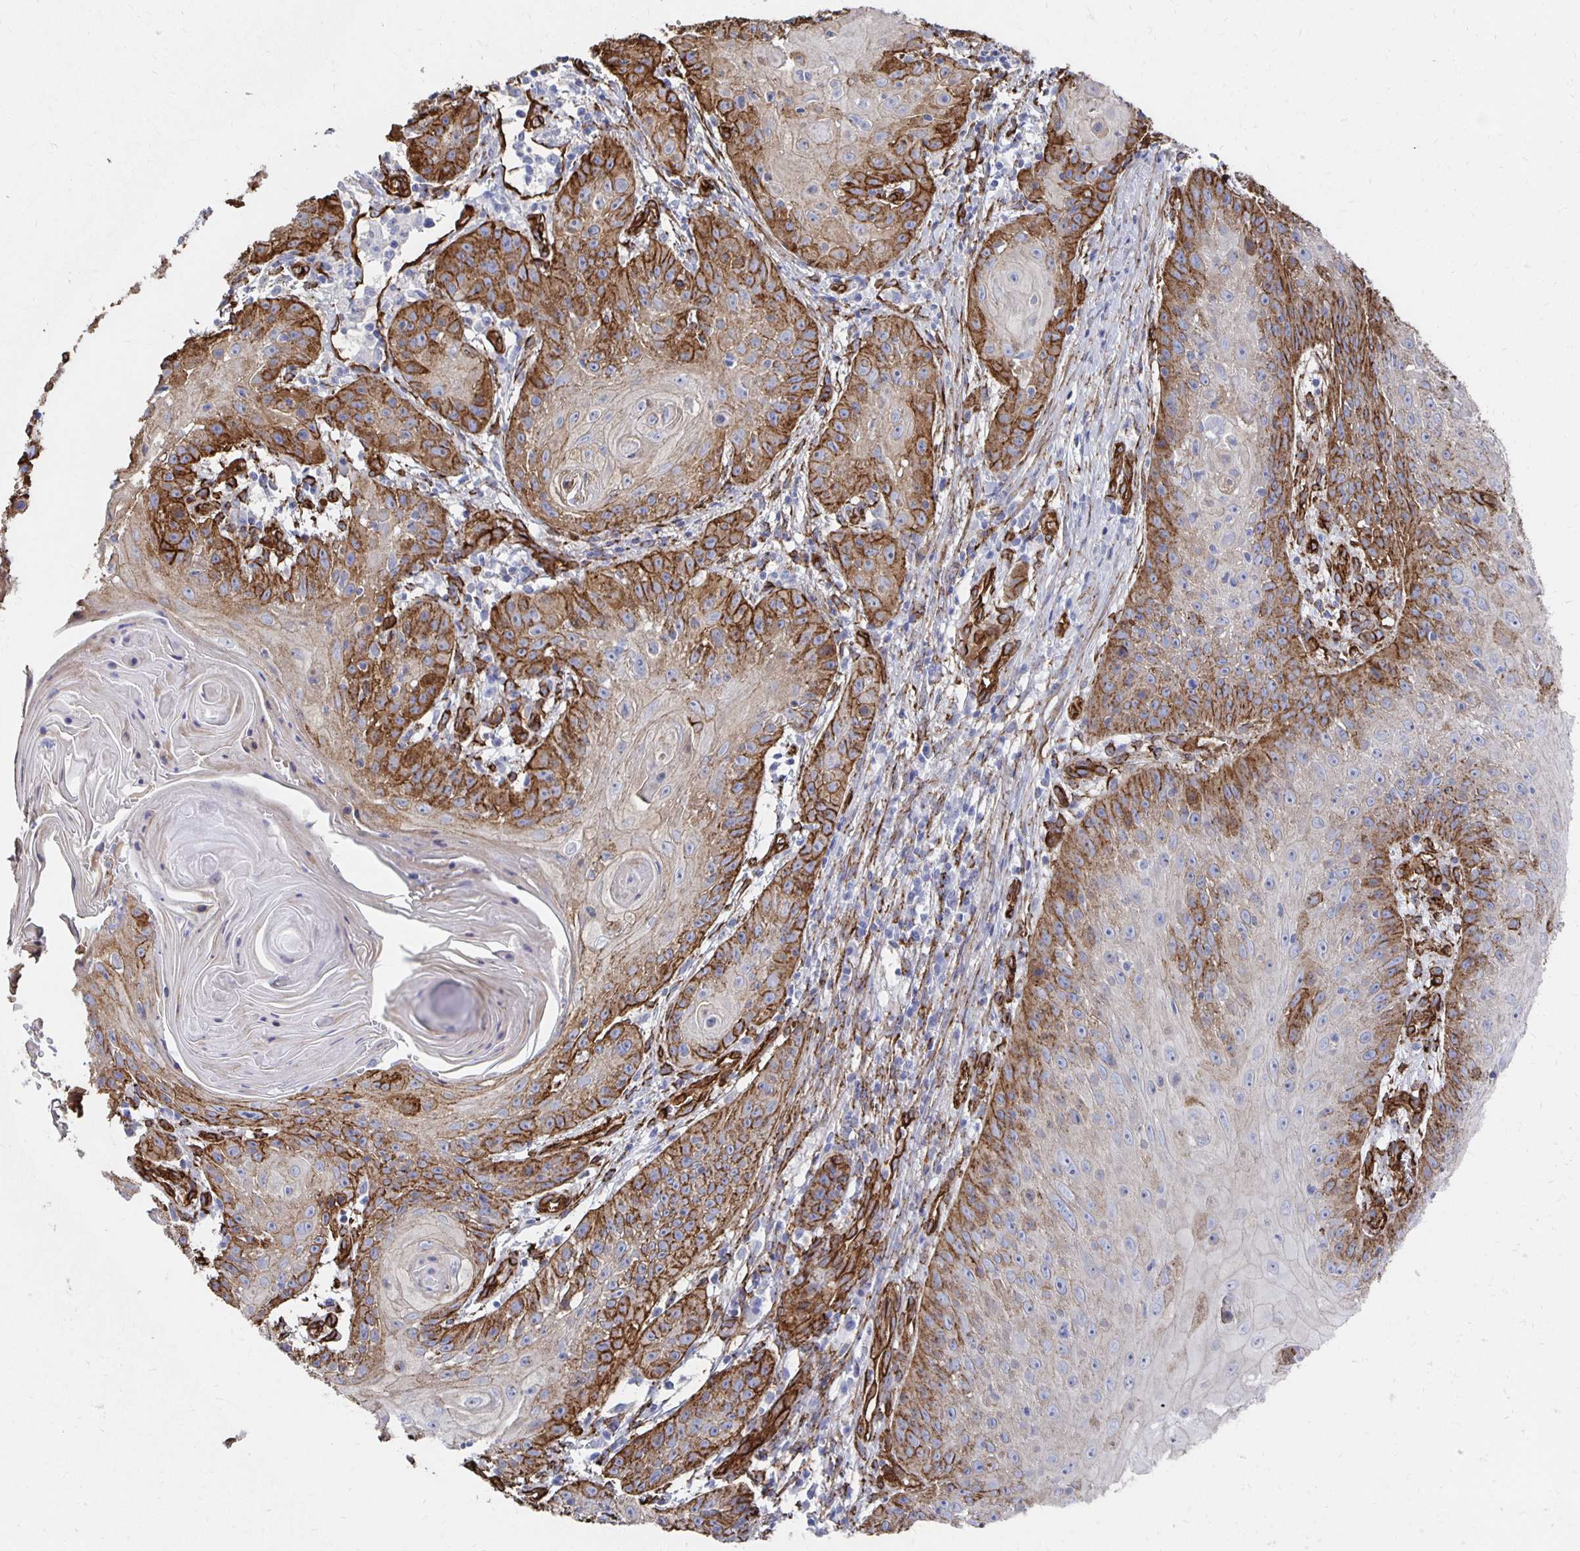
{"staining": {"intensity": "moderate", "quantity": "25%-75%", "location": "cytoplasmic/membranous"}, "tissue": "skin cancer", "cell_type": "Tumor cells", "image_type": "cancer", "snomed": [{"axis": "morphology", "description": "Squamous cell carcinoma, NOS"}, {"axis": "topography", "description": "Skin"}, {"axis": "topography", "description": "Vulva"}], "caption": "Squamous cell carcinoma (skin) was stained to show a protein in brown. There is medium levels of moderate cytoplasmic/membranous staining in approximately 25%-75% of tumor cells.", "gene": "VIPR2", "patient": {"sex": "female", "age": 76}}